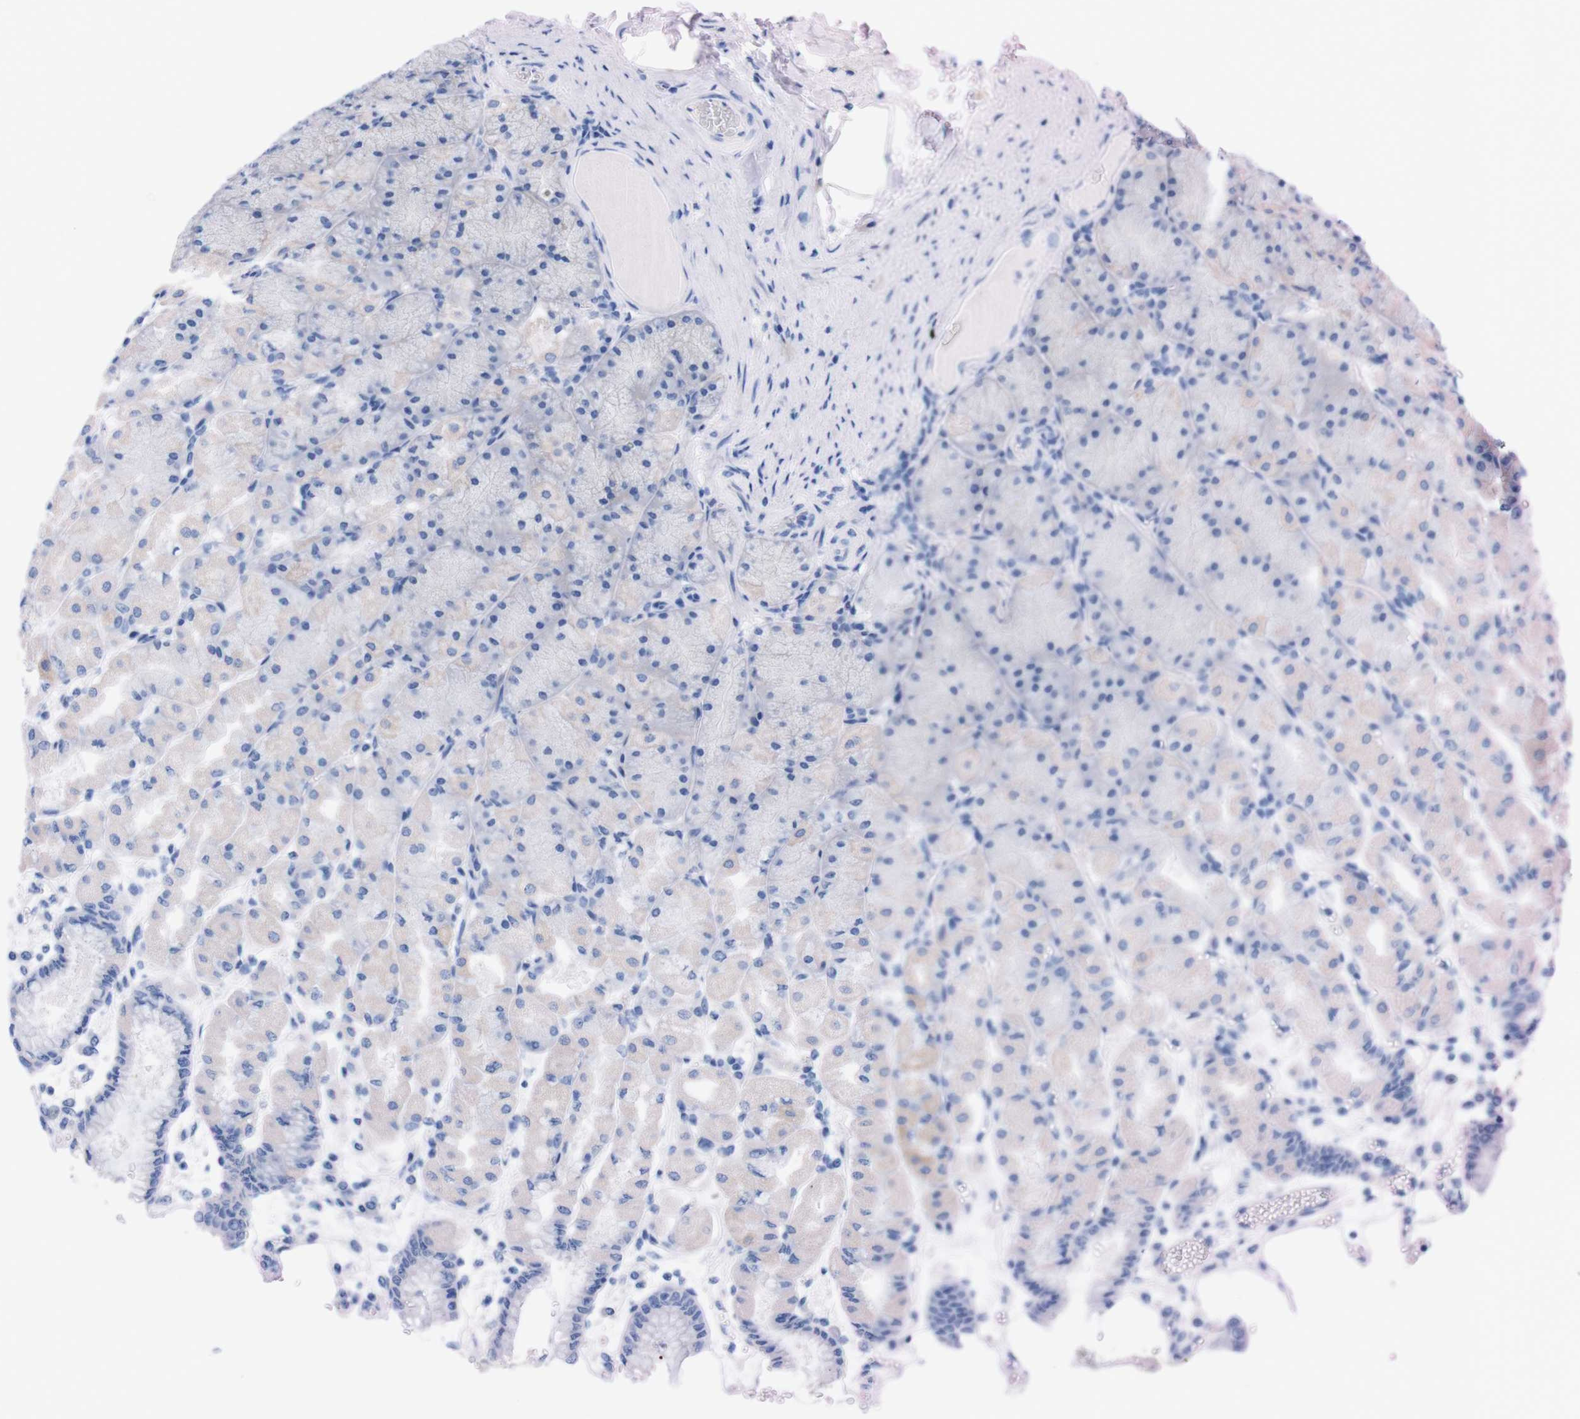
{"staining": {"intensity": "negative", "quantity": "none", "location": "none"}, "tissue": "stomach", "cell_type": "Glandular cells", "image_type": "normal", "snomed": [{"axis": "morphology", "description": "Normal tissue, NOS"}, {"axis": "topography", "description": "Stomach, upper"}], "caption": "Glandular cells are negative for protein expression in unremarkable human stomach. (Stains: DAB (3,3'-diaminobenzidine) immunohistochemistry with hematoxylin counter stain, Microscopy: brightfield microscopy at high magnification).", "gene": "TMEM243", "patient": {"sex": "female", "age": 56}}